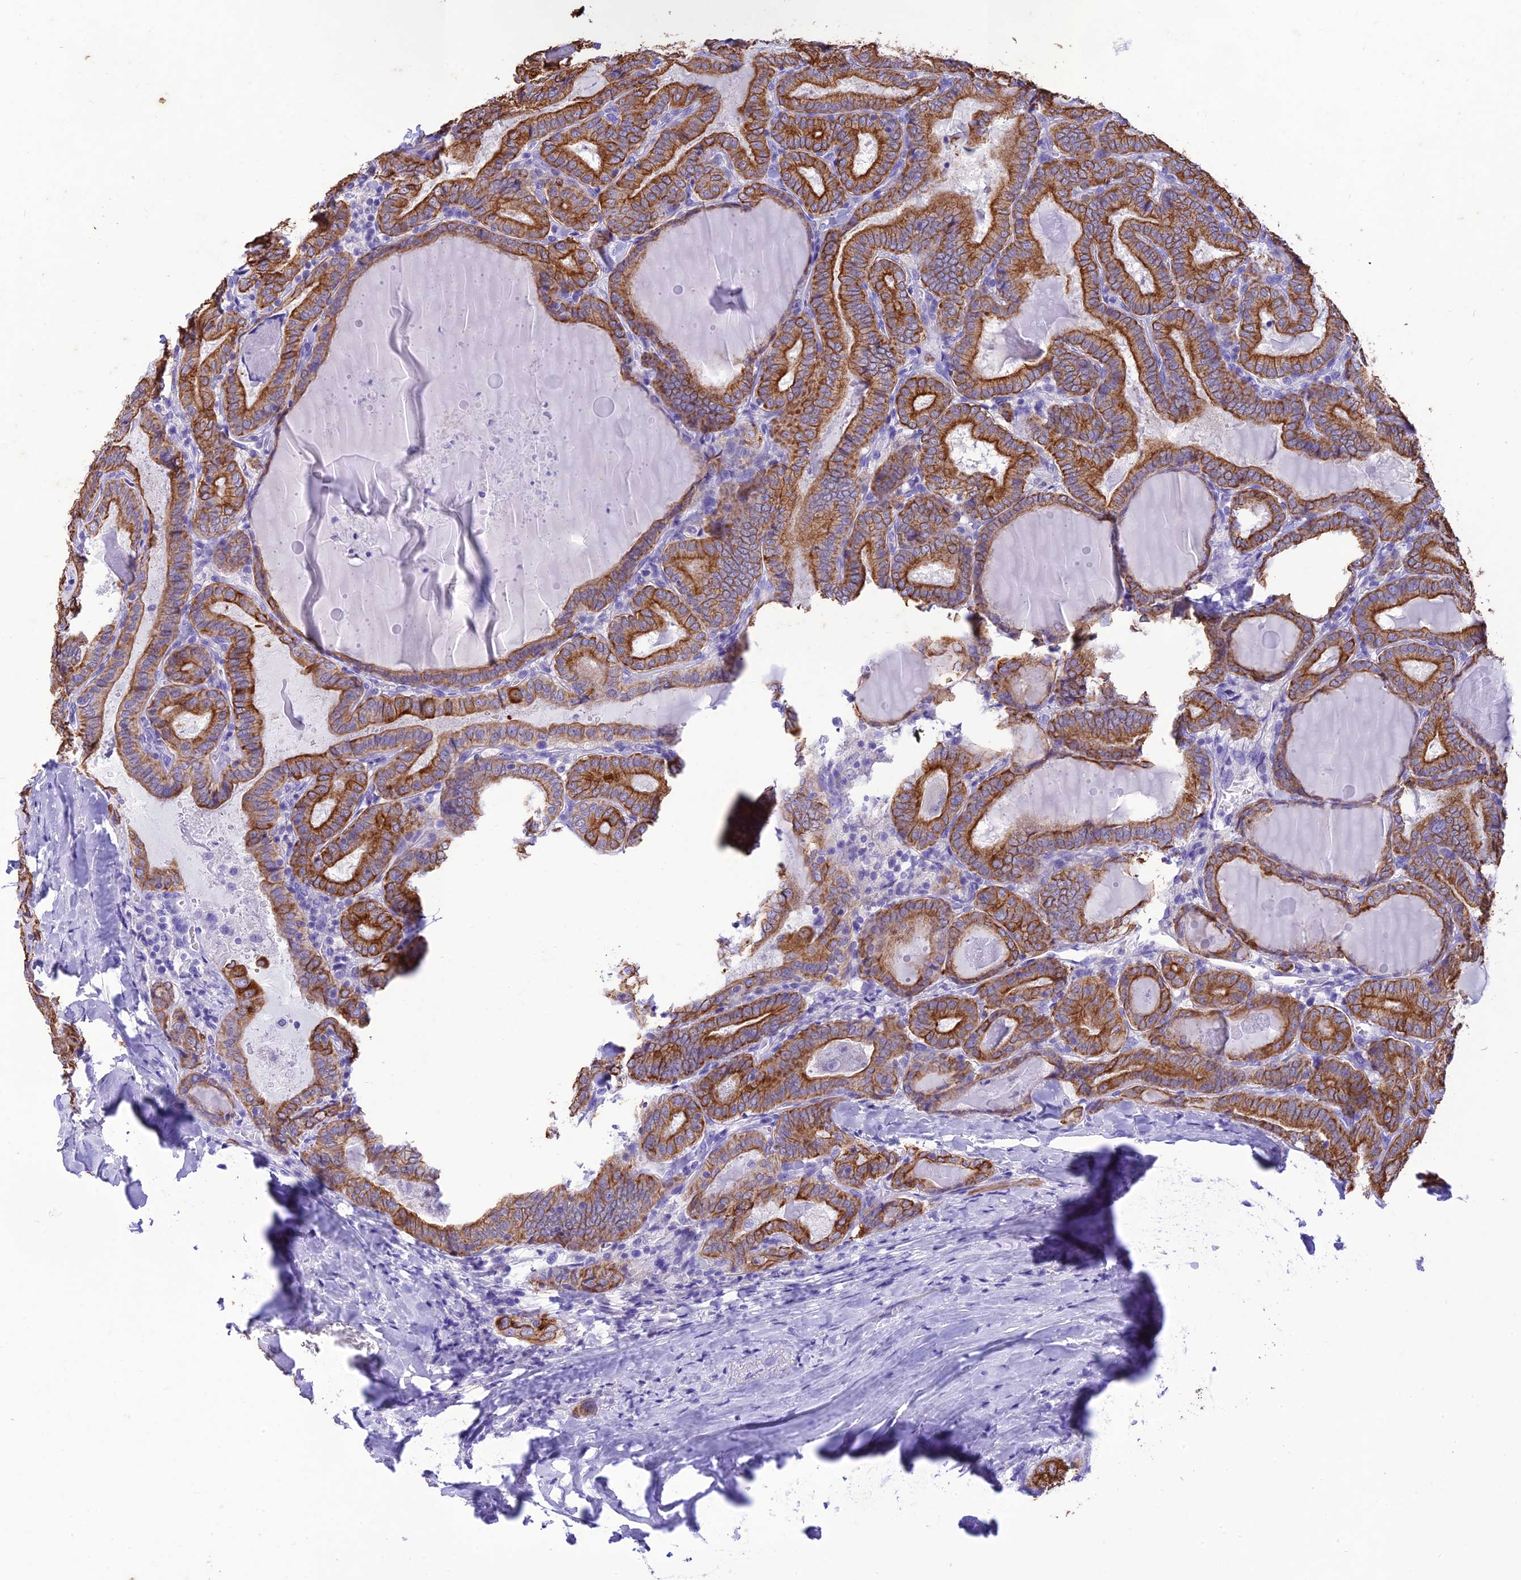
{"staining": {"intensity": "moderate", "quantity": ">75%", "location": "cytoplasmic/membranous"}, "tissue": "thyroid cancer", "cell_type": "Tumor cells", "image_type": "cancer", "snomed": [{"axis": "morphology", "description": "Papillary adenocarcinoma, NOS"}, {"axis": "topography", "description": "Thyroid gland"}], "caption": "Moderate cytoplasmic/membranous expression for a protein is seen in about >75% of tumor cells of thyroid papillary adenocarcinoma using immunohistochemistry (IHC).", "gene": "VPS52", "patient": {"sex": "female", "age": 72}}